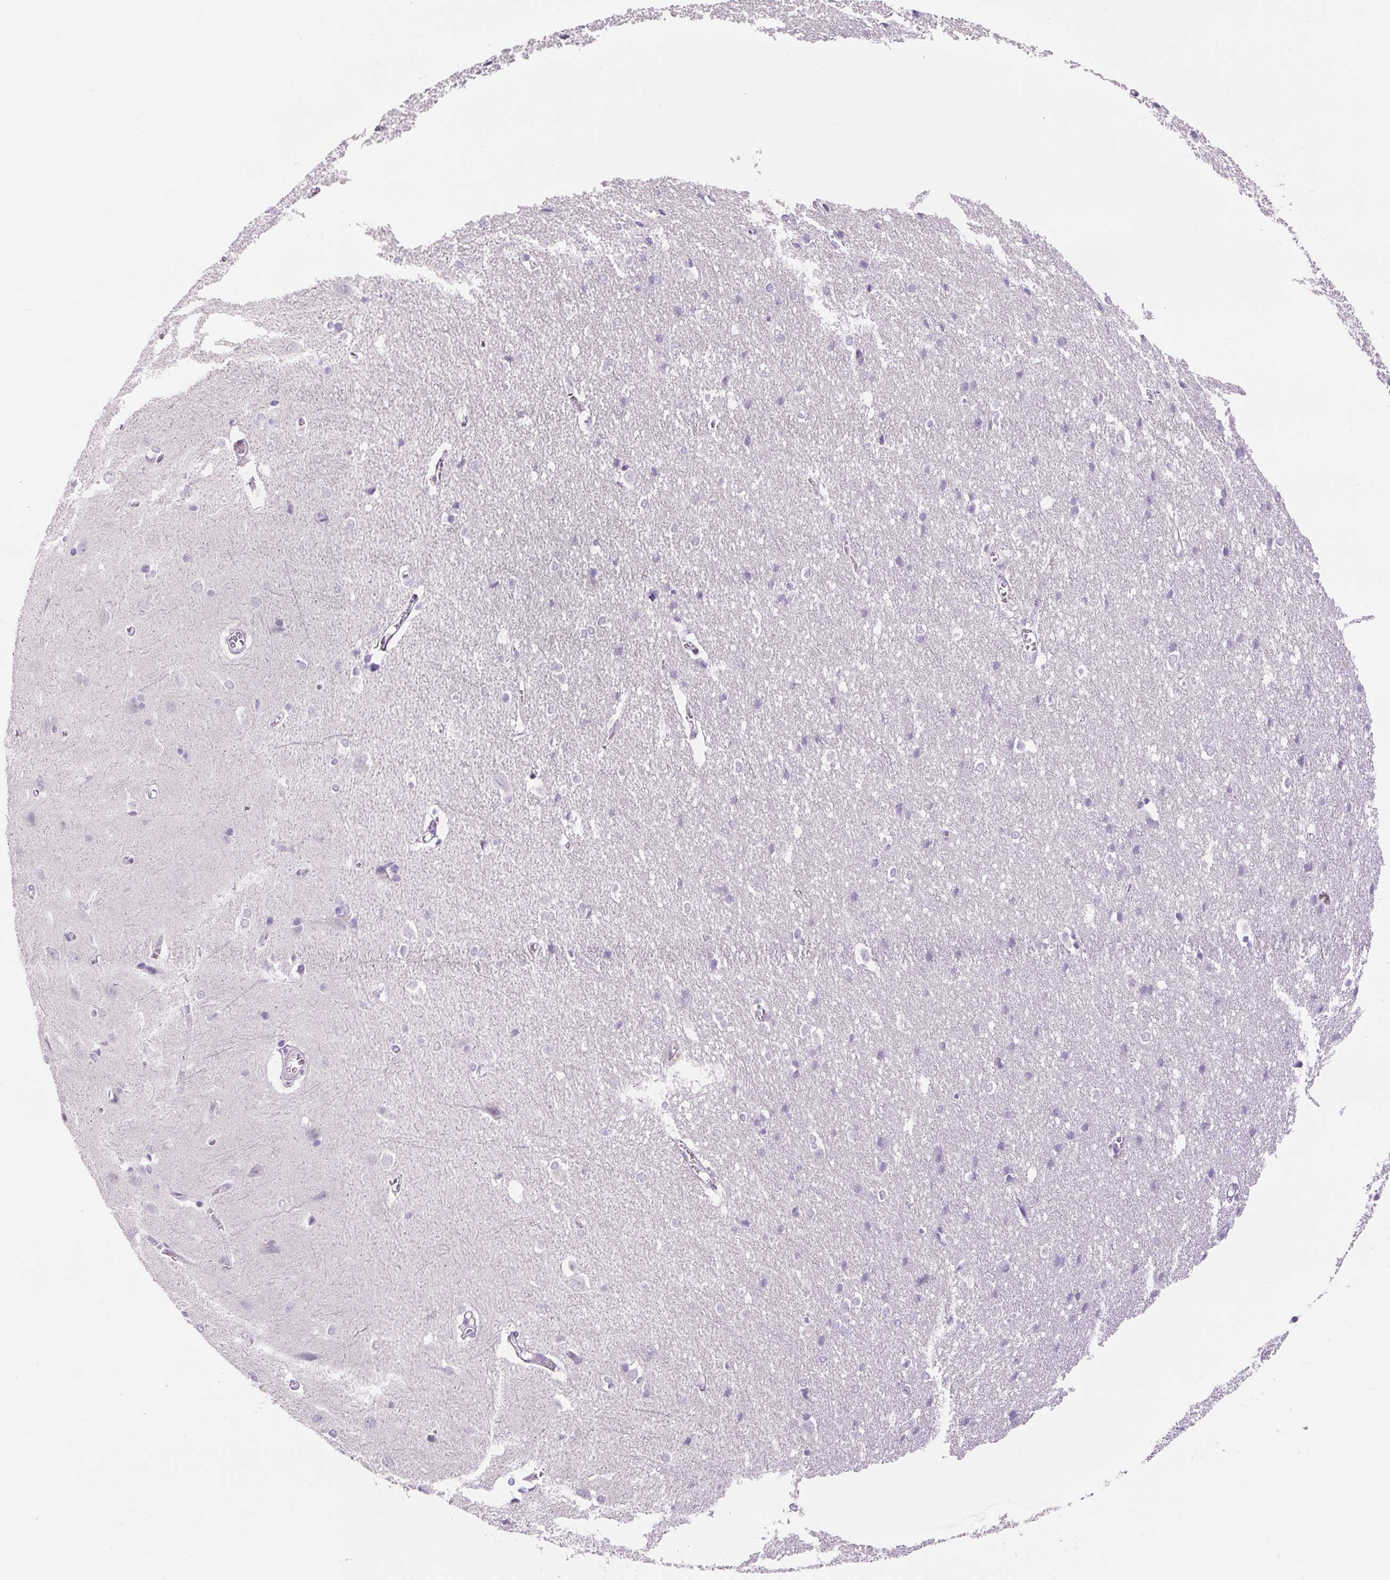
{"staining": {"intensity": "negative", "quantity": "none", "location": "none"}, "tissue": "cerebral cortex", "cell_type": "Endothelial cells", "image_type": "normal", "snomed": [{"axis": "morphology", "description": "Normal tissue, NOS"}, {"axis": "topography", "description": "Cerebral cortex"}], "caption": "This is an immunohistochemistry micrograph of benign cerebral cortex. There is no staining in endothelial cells.", "gene": "SIX1", "patient": {"sex": "male", "age": 37}}